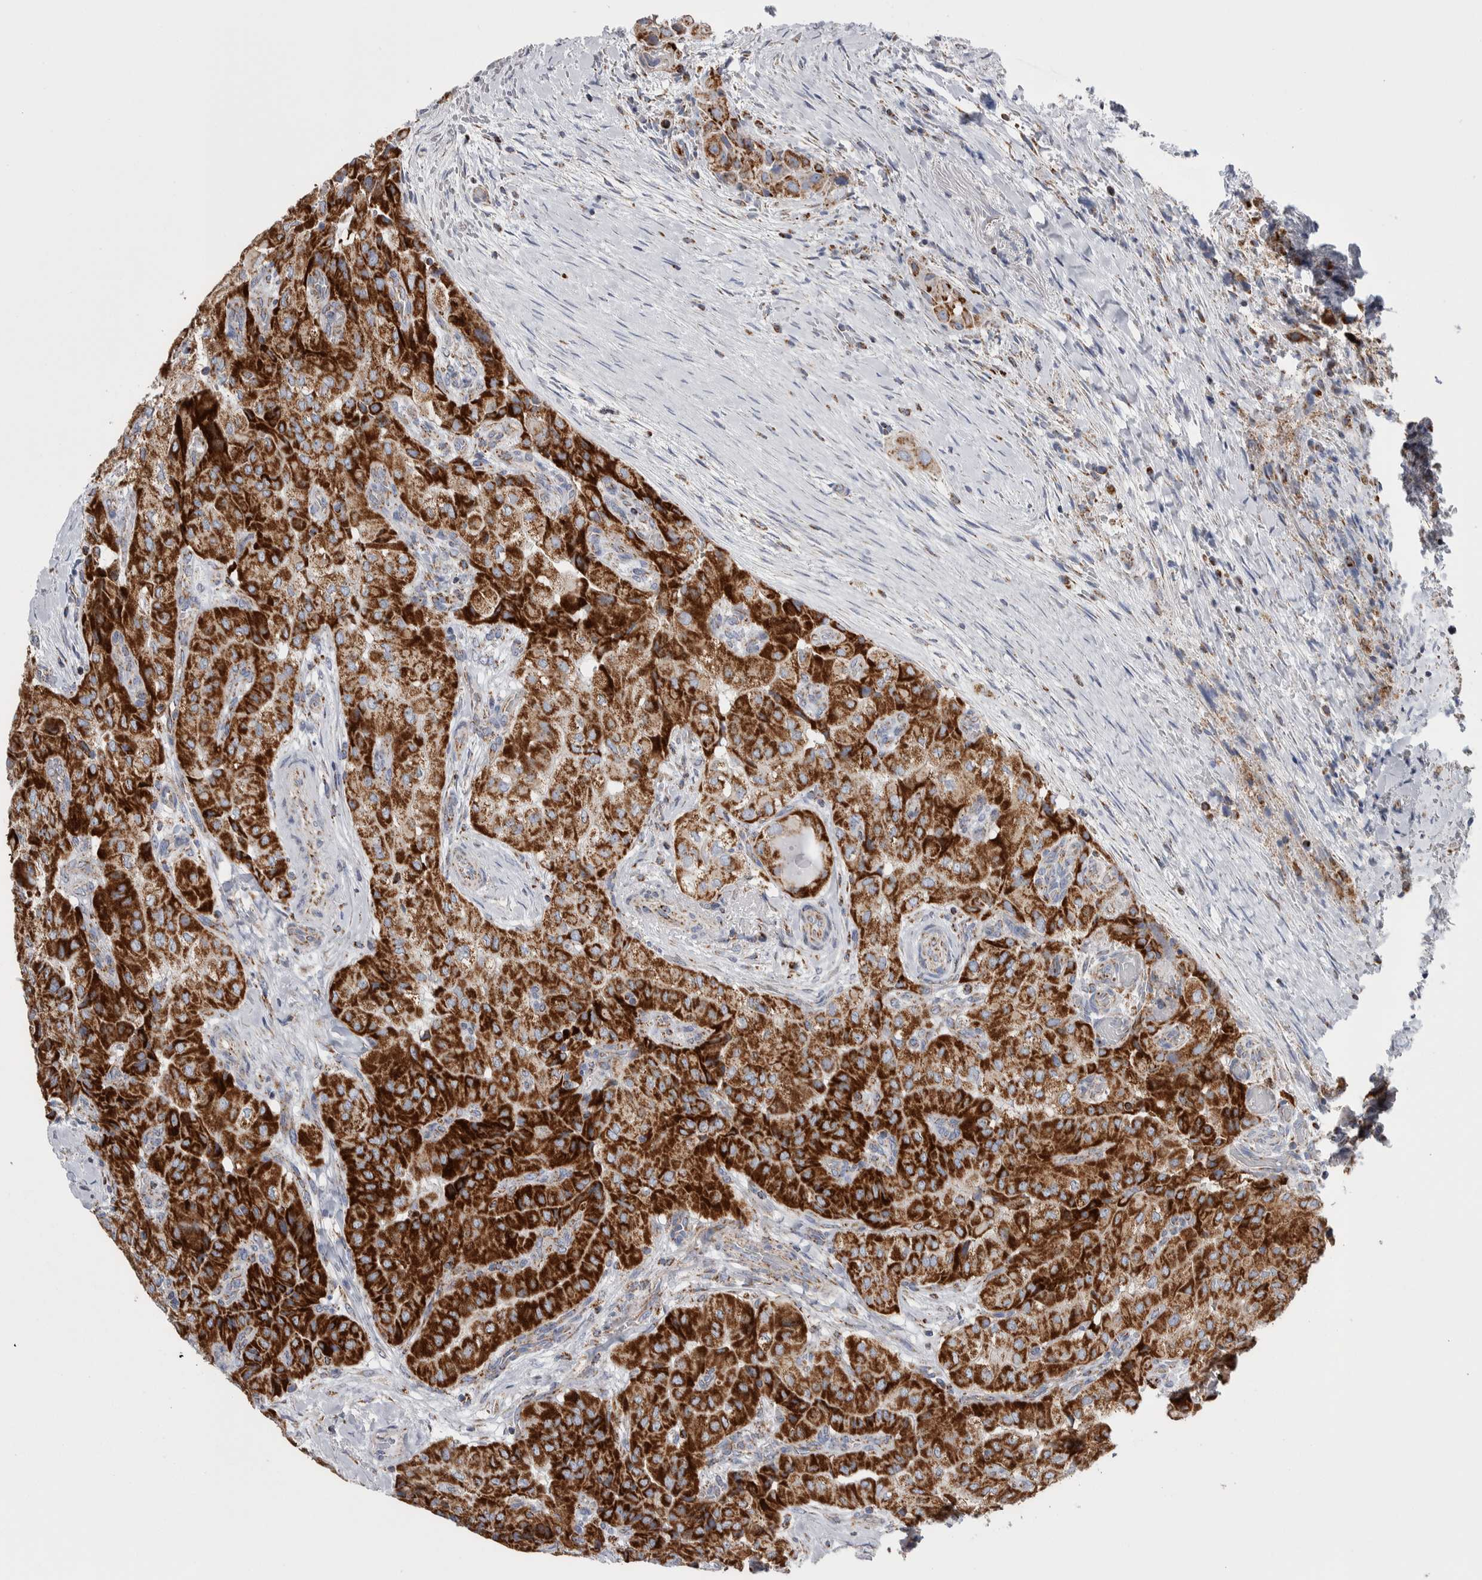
{"staining": {"intensity": "strong", "quantity": ">75%", "location": "cytoplasmic/membranous"}, "tissue": "thyroid cancer", "cell_type": "Tumor cells", "image_type": "cancer", "snomed": [{"axis": "morphology", "description": "Papillary adenocarcinoma, NOS"}, {"axis": "topography", "description": "Thyroid gland"}], "caption": "Thyroid cancer (papillary adenocarcinoma) stained for a protein shows strong cytoplasmic/membranous positivity in tumor cells.", "gene": "ETFA", "patient": {"sex": "female", "age": 59}}